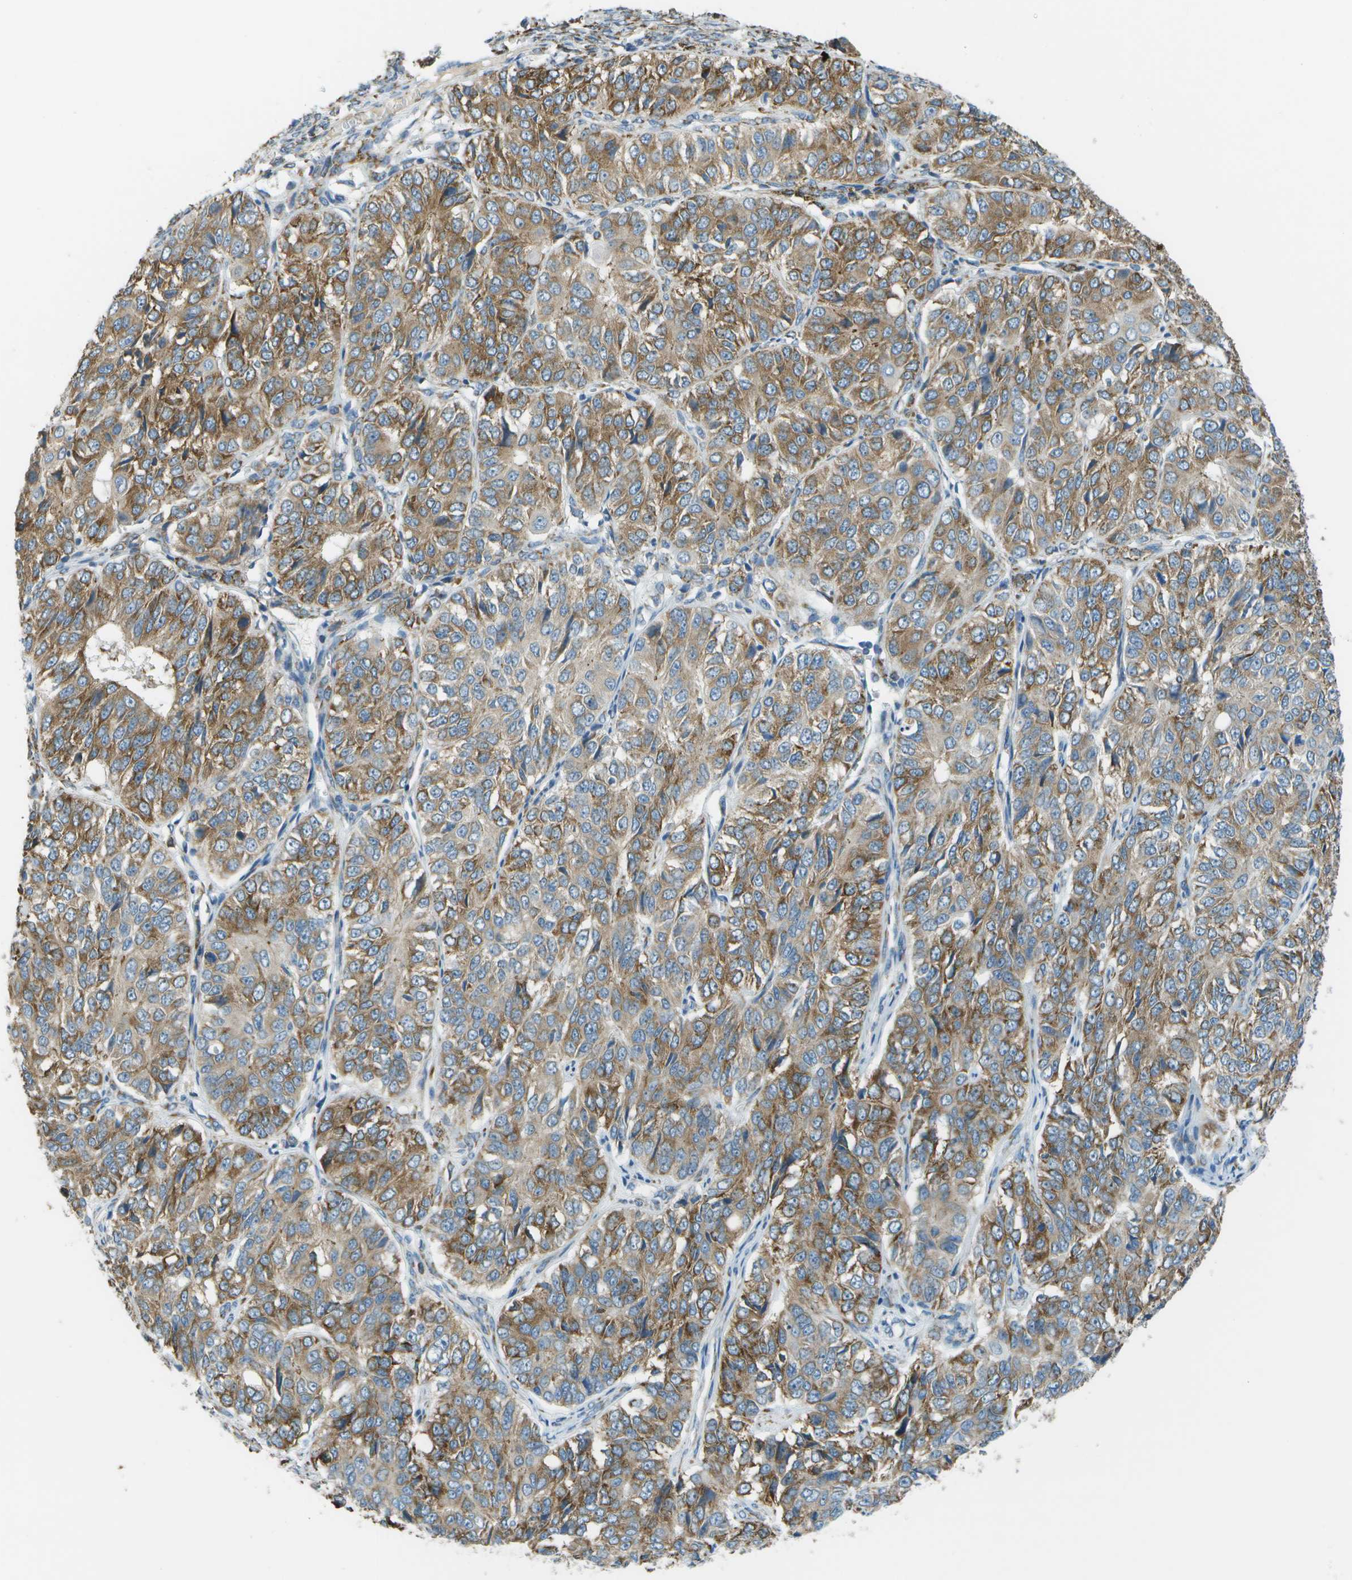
{"staining": {"intensity": "moderate", "quantity": ">75%", "location": "cytoplasmic/membranous"}, "tissue": "ovarian cancer", "cell_type": "Tumor cells", "image_type": "cancer", "snomed": [{"axis": "morphology", "description": "Carcinoma, endometroid"}, {"axis": "topography", "description": "Ovary"}], "caption": "DAB immunohistochemical staining of human ovarian cancer (endometroid carcinoma) exhibits moderate cytoplasmic/membranous protein staining in about >75% of tumor cells.", "gene": "KCTD3", "patient": {"sex": "female", "age": 51}}